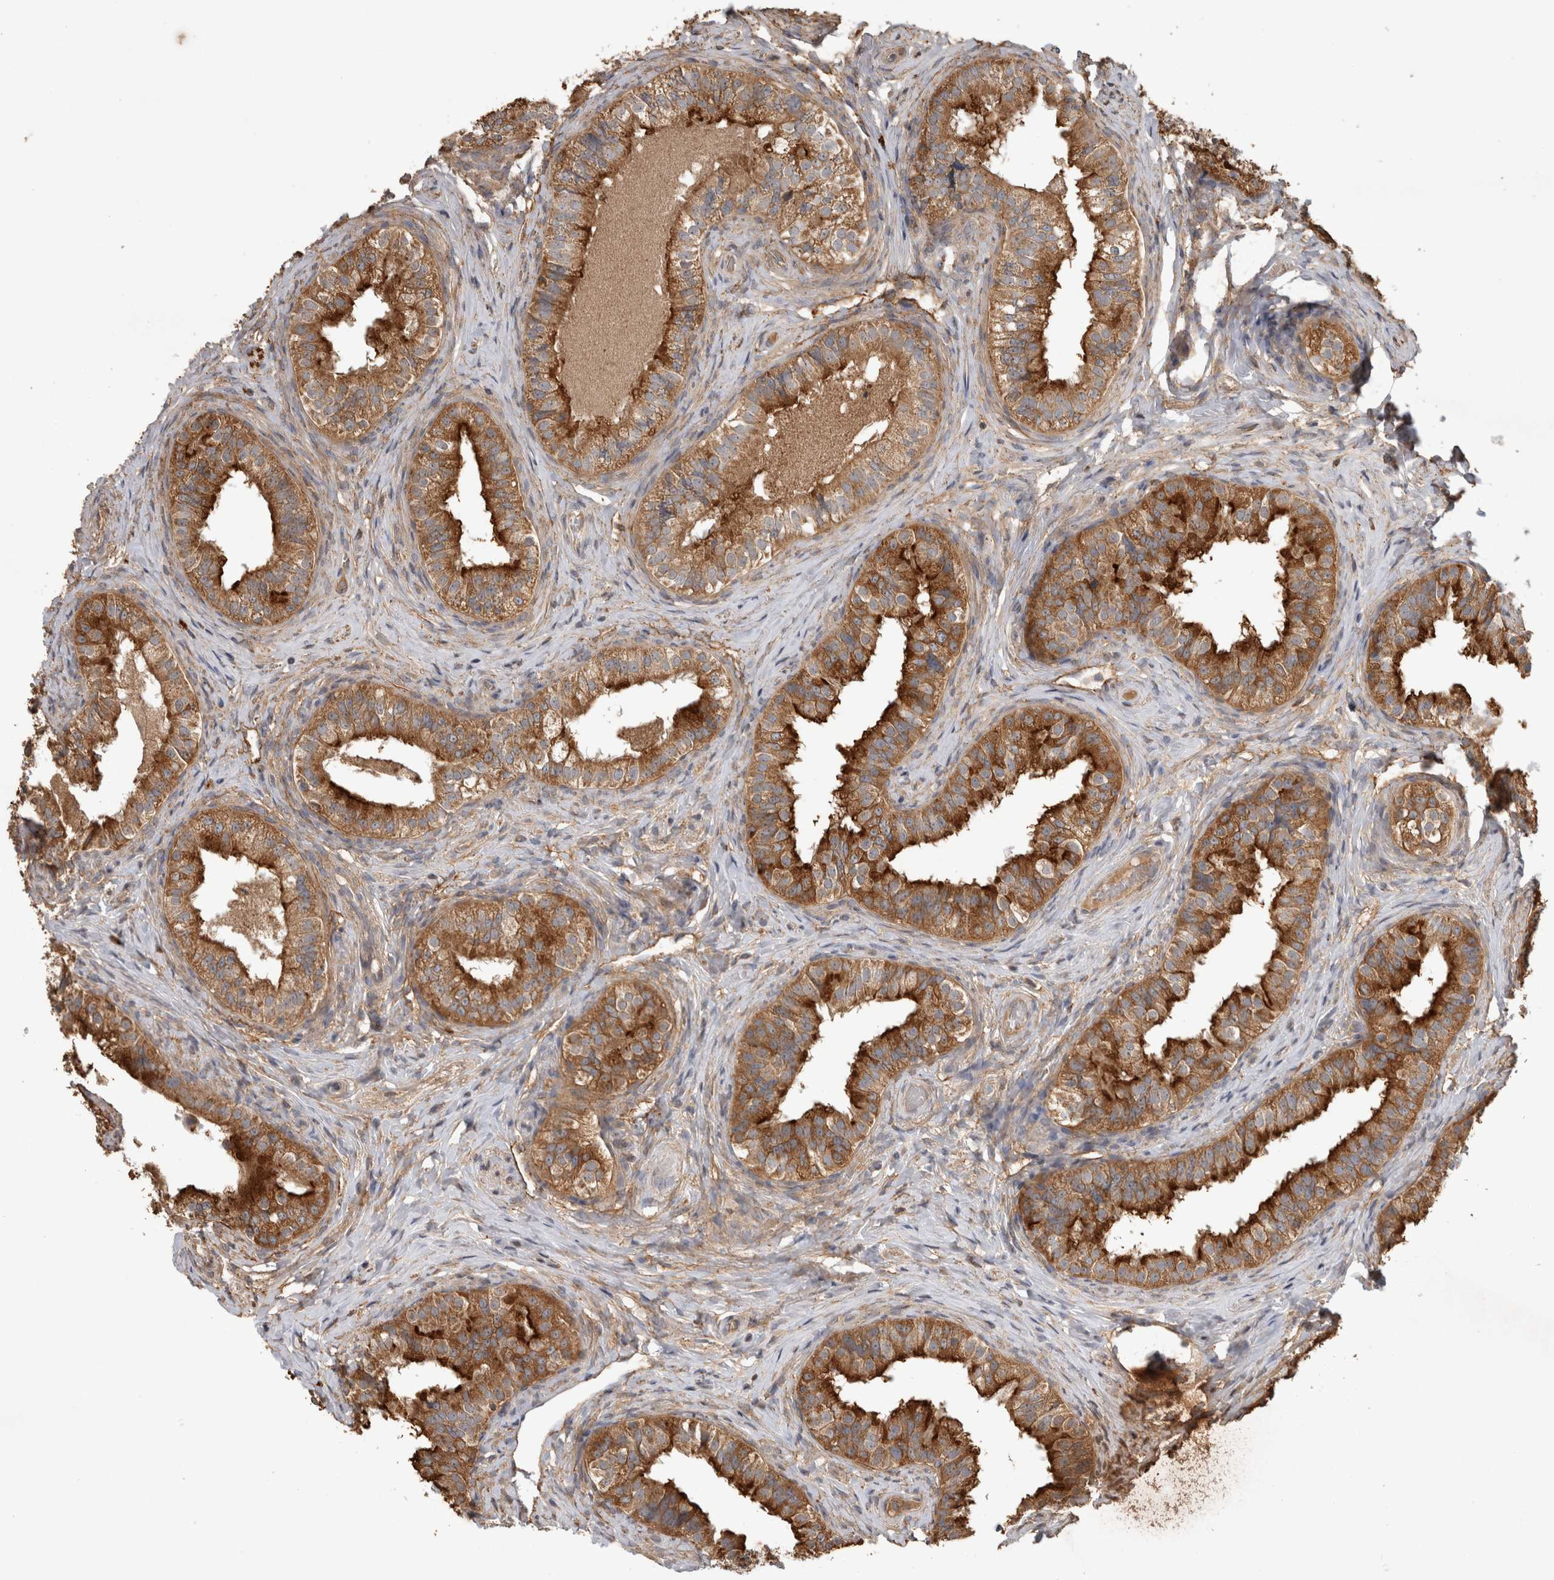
{"staining": {"intensity": "moderate", "quantity": ">75%", "location": "cytoplasmic/membranous"}, "tissue": "epididymis", "cell_type": "Glandular cells", "image_type": "normal", "snomed": [{"axis": "morphology", "description": "Normal tissue, NOS"}, {"axis": "topography", "description": "Epididymis"}], "caption": "IHC (DAB (3,3'-diaminobenzidine)) staining of benign epididymis reveals moderate cytoplasmic/membranous protein staining in approximately >75% of glandular cells.", "gene": "TRMT61B", "patient": {"sex": "male", "age": 49}}